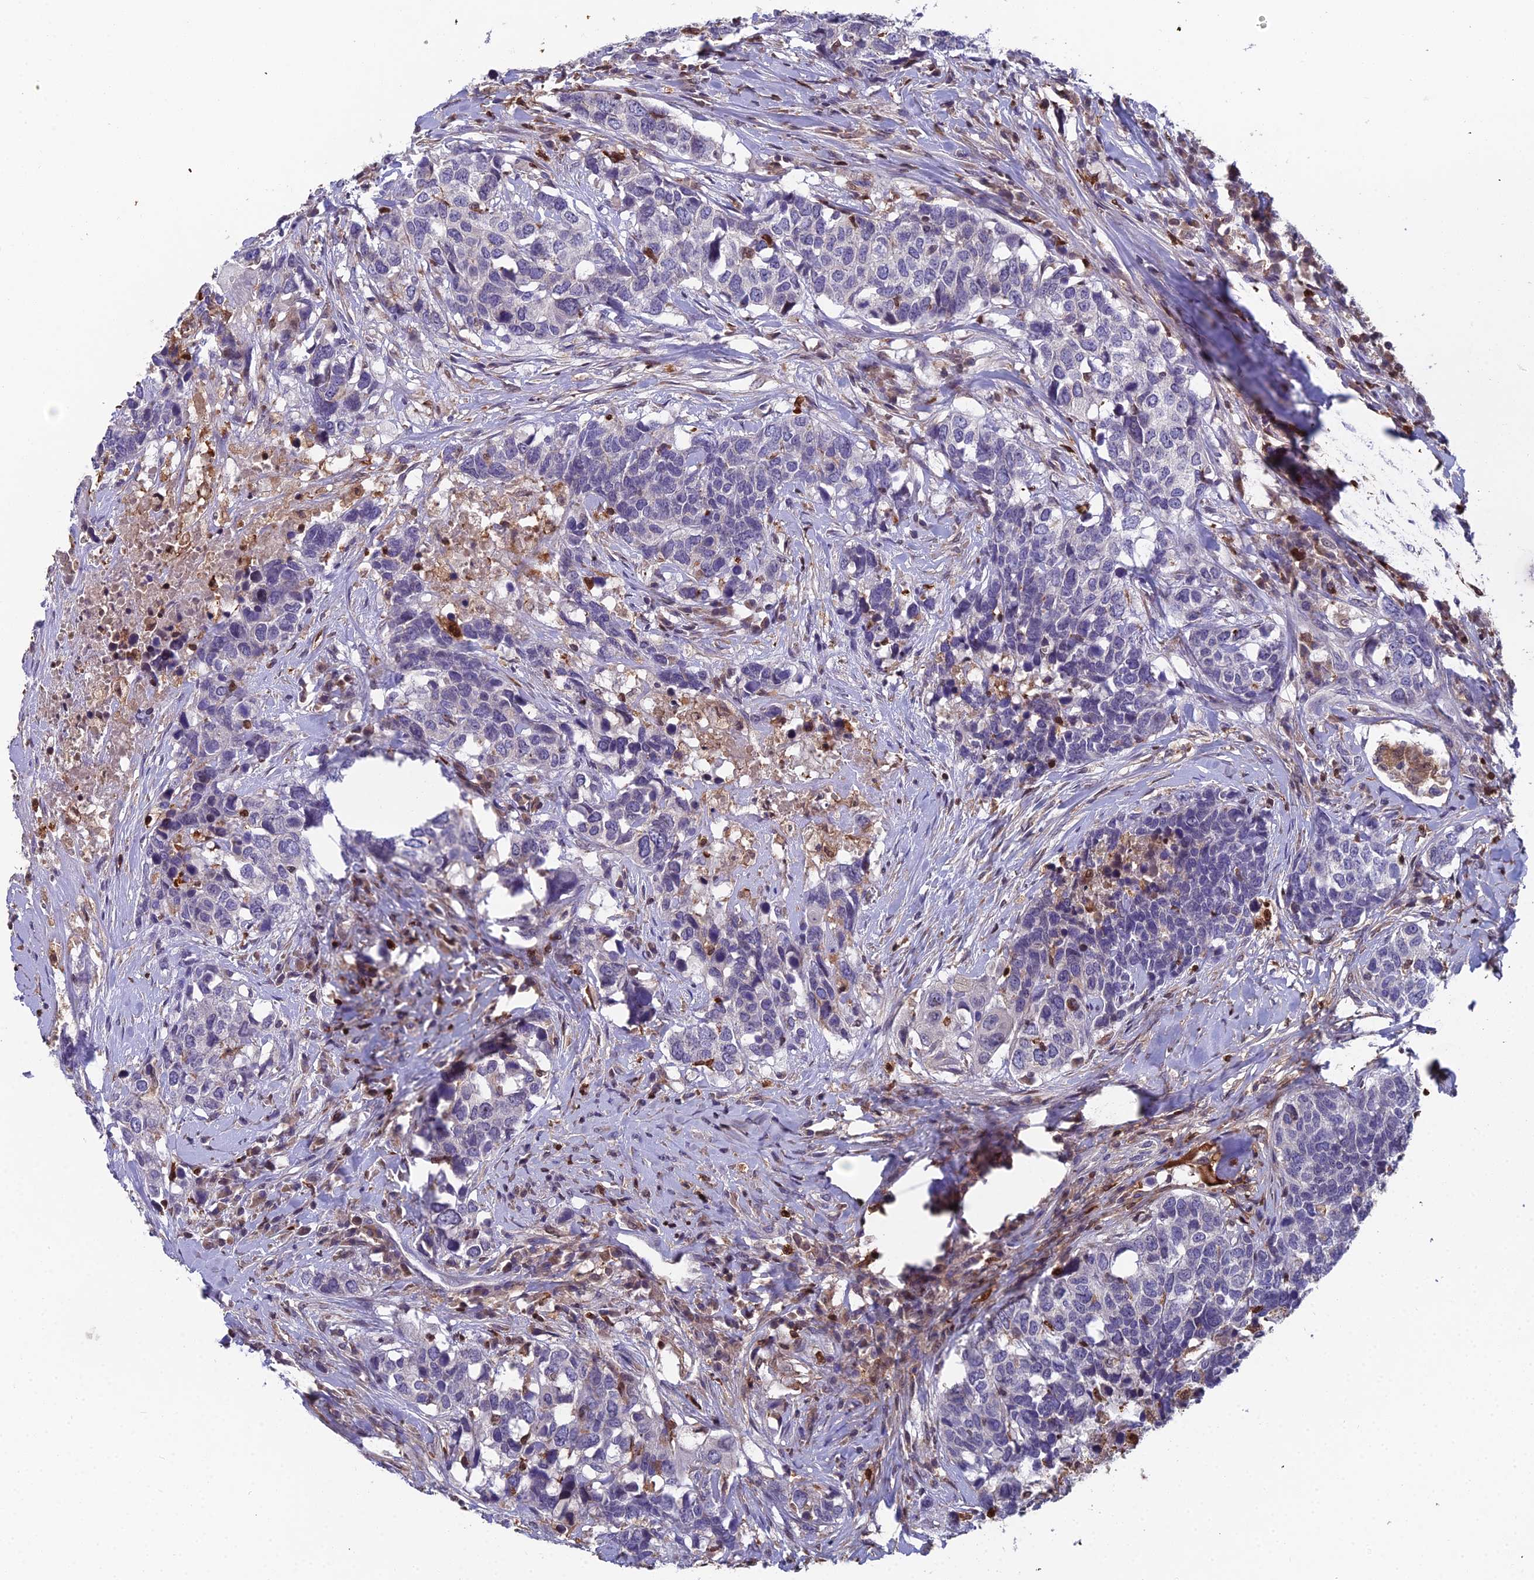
{"staining": {"intensity": "negative", "quantity": "none", "location": "none"}, "tissue": "head and neck cancer", "cell_type": "Tumor cells", "image_type": "cancer", "snomed": [{"axis": "morphology", "description": "Squamous cell carcinoma, NOS"}, {"axis": "topography", "description": "Head-Neck"}], "caption": "There is no significant positivity in tumor cells of squamous cell carcinoma (head and neck). Brightfield microscopy of IHC stained with DAB (3,3'-diaminobenzidine) (brown) and hematoxylin (blue), captured at high magnification.", "gene": "GALK2", "patient": {"sex": "male", "age": 66}}